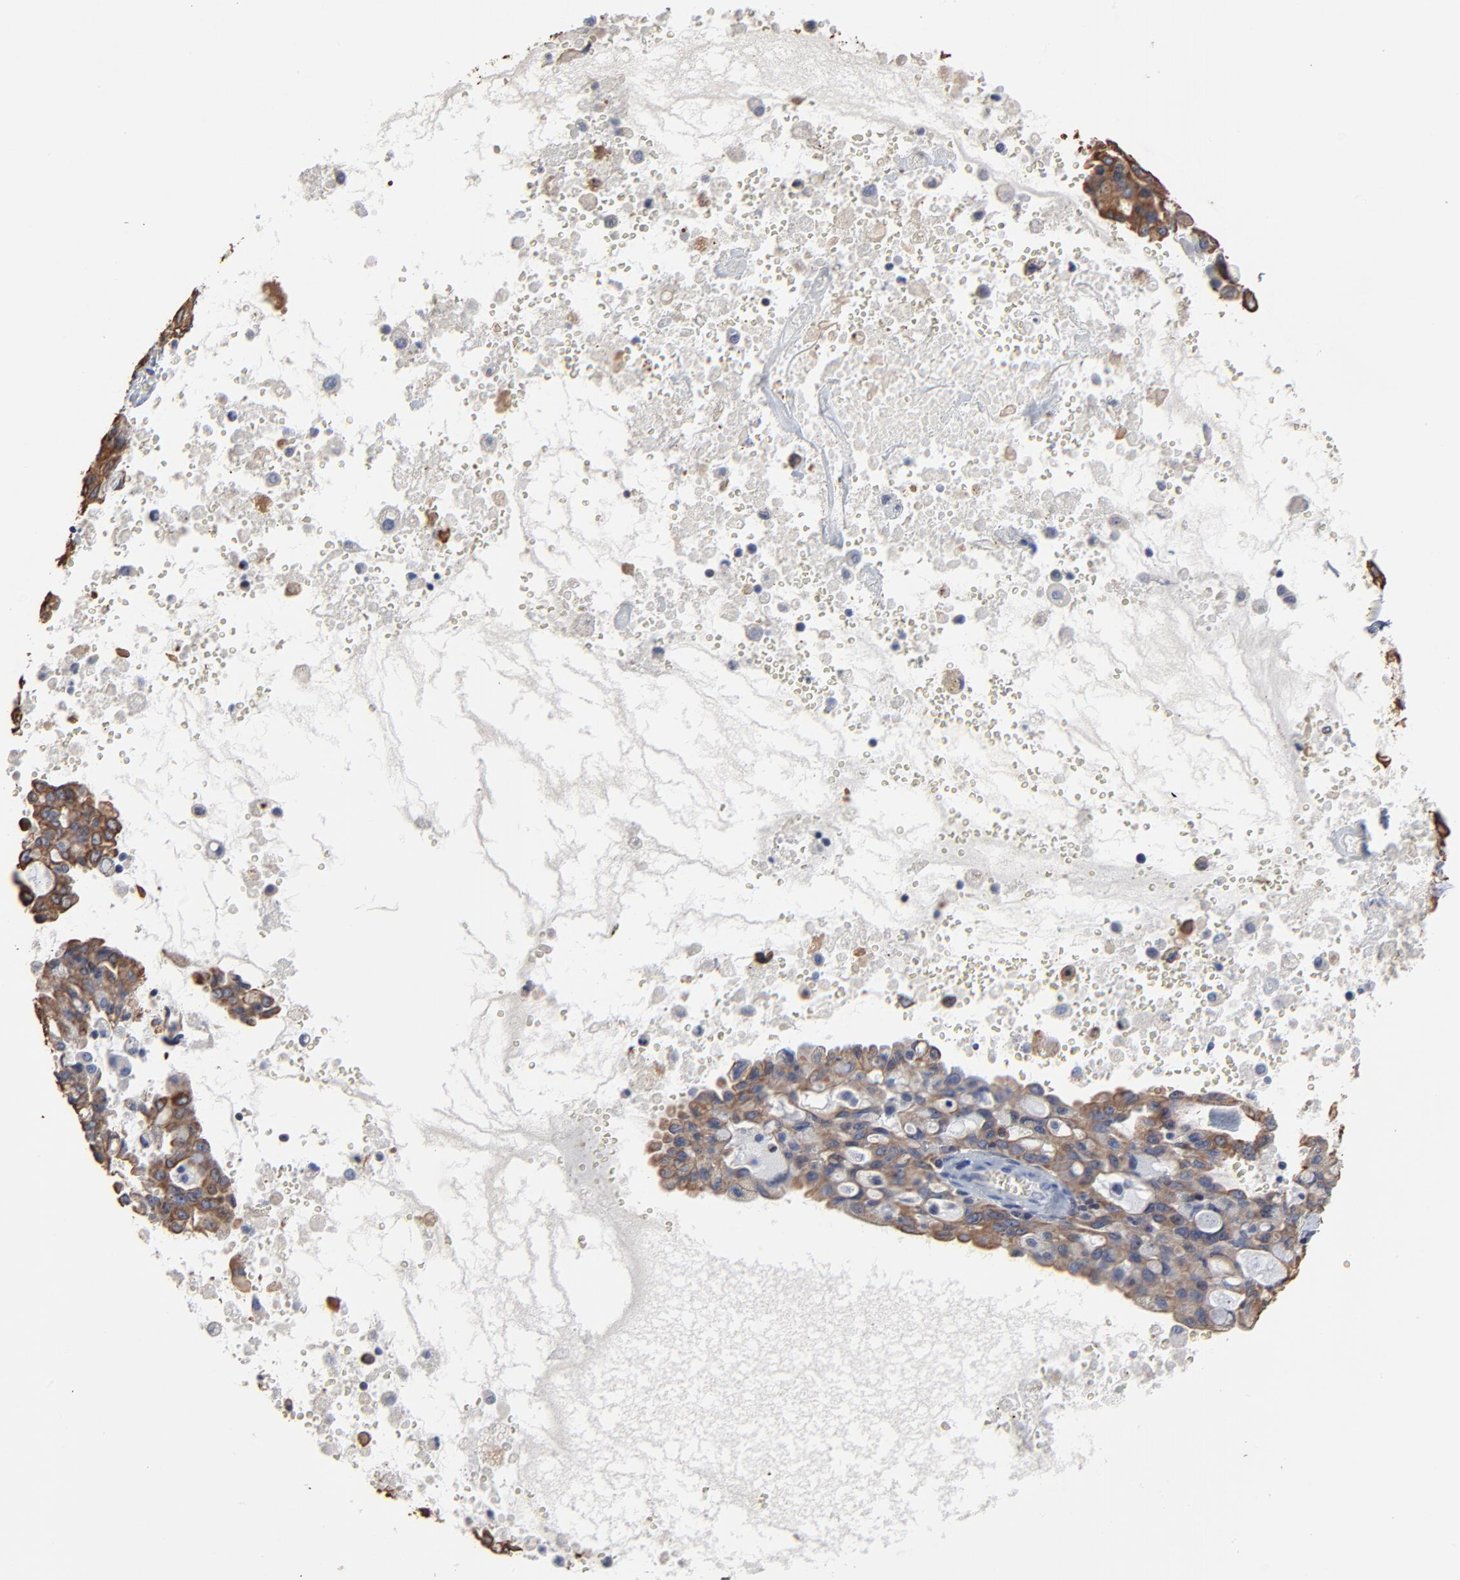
{"staining": {"intensity": "moderate", "quantity": ">75%", "location": "cytoplasmic/membranous"}, "tissue": "lung cancer", "cell_type": "Tumor cells", "image_type": "cancer", "snomed": [{"axis": "morphology", "description": "Adenocarcinoma, NOS"}, {"axis": "topography", "description": "Lung"}], "caption": "Immunohistochemistry (IHC) histopathology image of neoplastic tissue: human adenocarcinoma (lung) stained using immunohistochemistry shows medium levels of moderate protein expression localized specifically in the cytoplasmic/membranous of tumor cells, appearing as a cytoplasmic/membranous brown color.", "gene": "LNX1", "patient": {"sex": "female", "age": 44}}